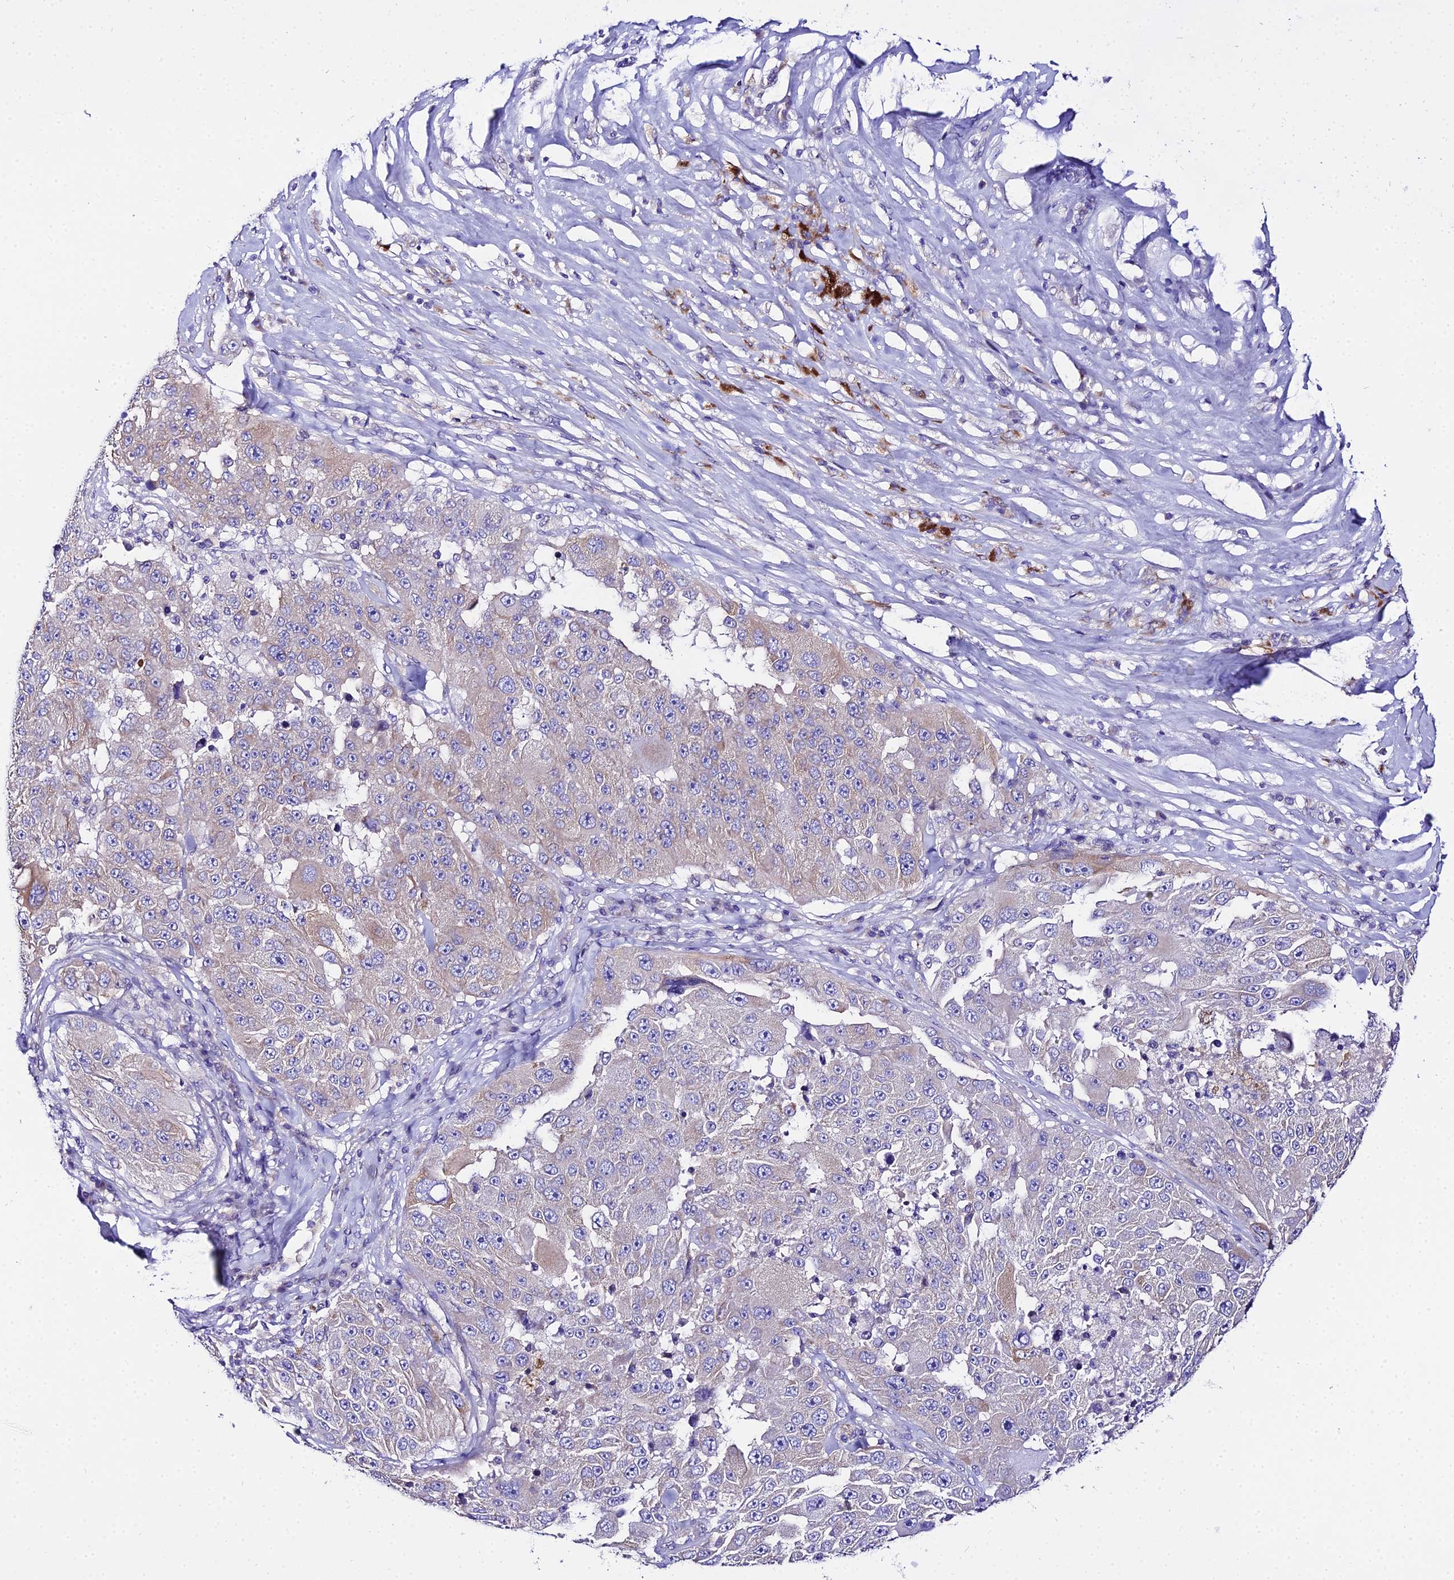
{"staining": {"intensity": "weak", "quantity": "<25%", "location": "cytoplasmic/membranous"}, "tissue": "melanoma", "cell_type": "Tumor cells", "image_type": "cancer", "snomed": [{"axis": "morphology", "description": "Malignant melanoma, Metastatic site"}, {"axis": "topography", "description": "Lymph node"}], "caption": "Tumor cells are negative for brown protein staining in melanoma.", "gene": "TUBA3D", "patient": {"sex": "male", "age": 62}}